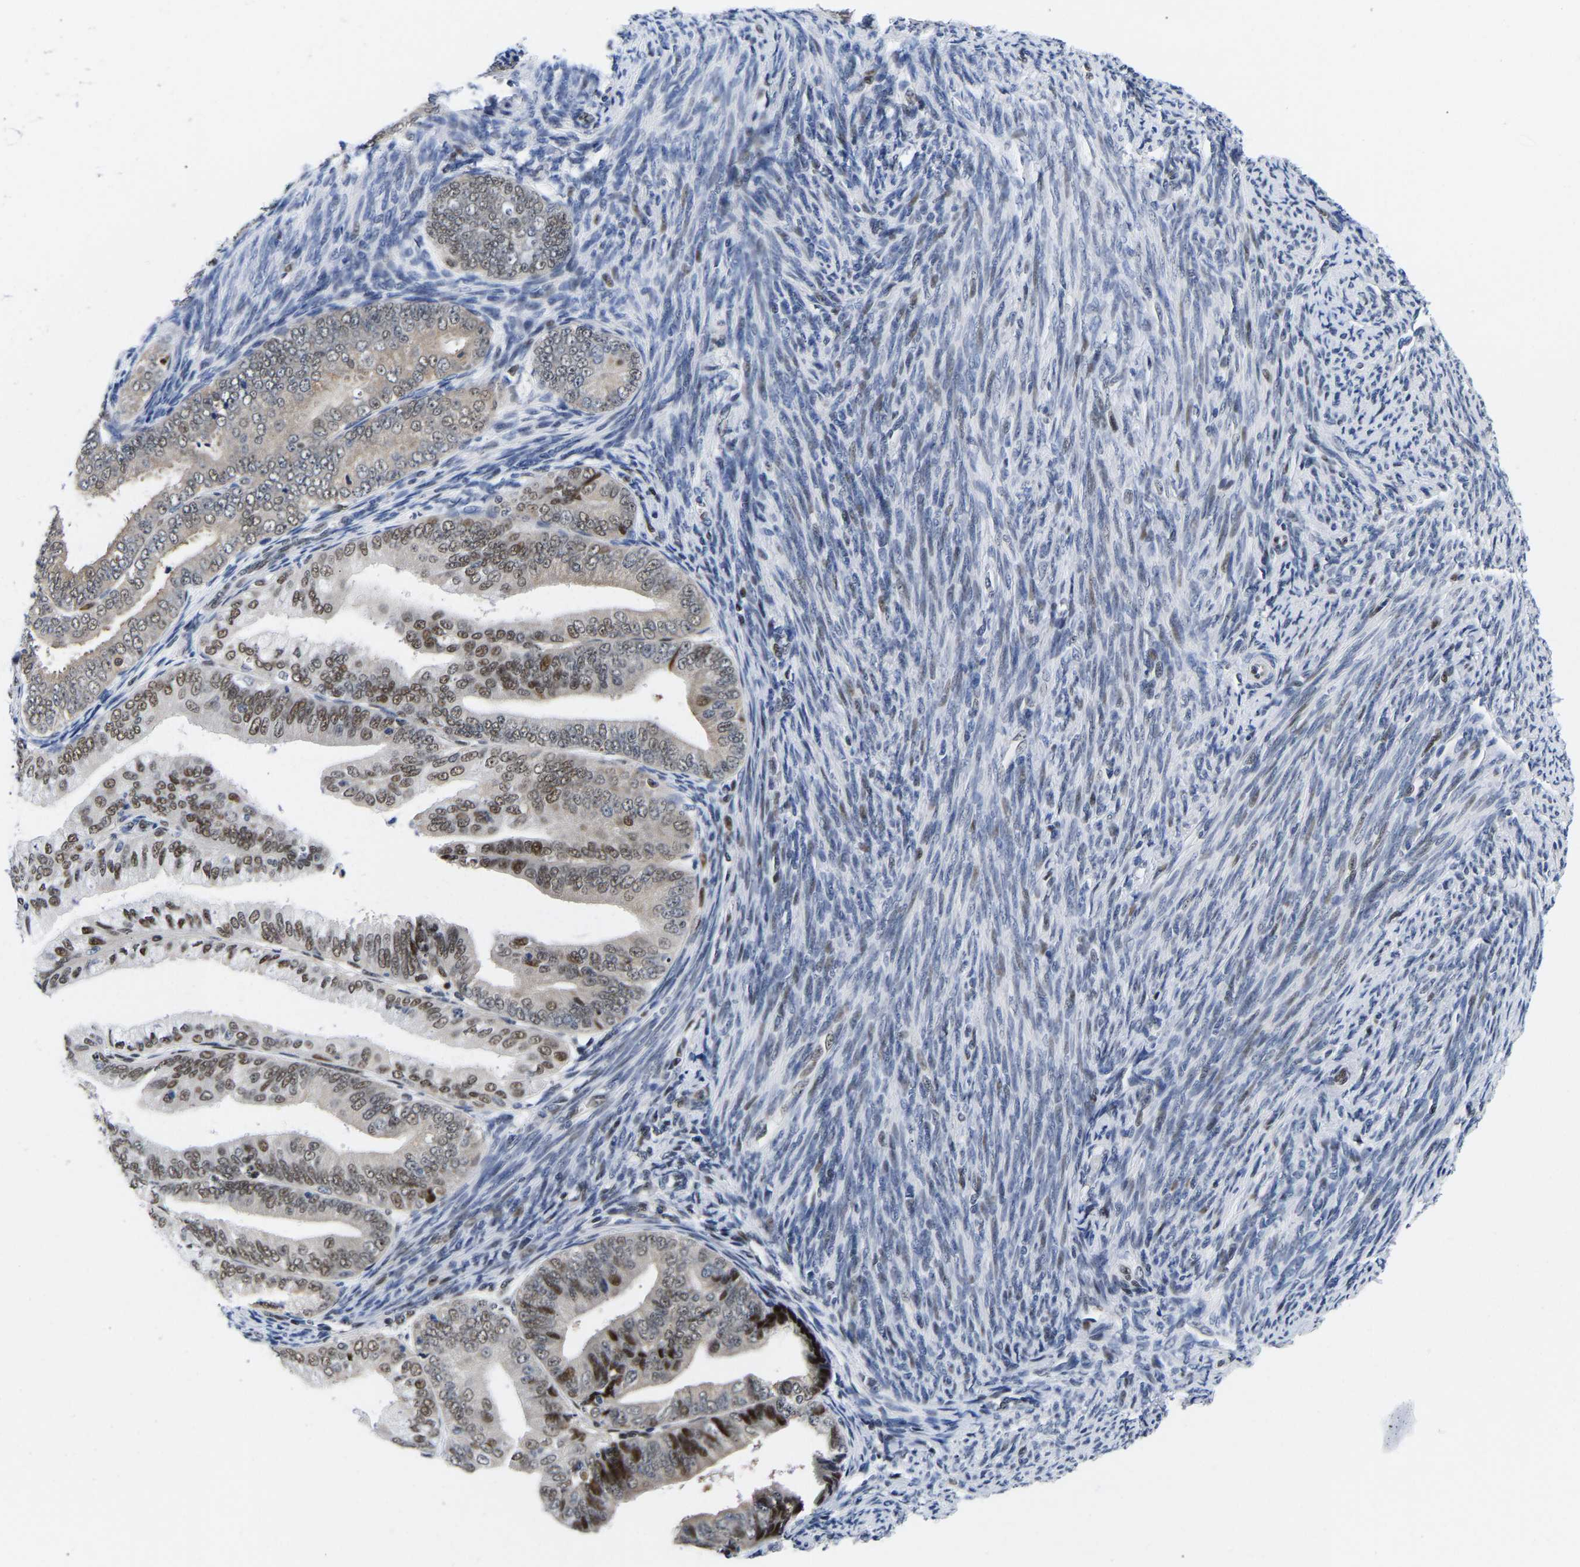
{"staining": {"intensity": "moderate", "quantity": "25%-75%", "location": "cytoplasmic/membranous,nuclear"}, "tissue": "endometrial cancer", "cell_type": "Tumor cells", "image_type": "cancer", "snomed": [{"axis": "morphology", "description": "Adenocarcinoma, NOS"}, {"axis": "topography", "description": "Endometrium"}], "caption": "Protein staining of endometrial cancer (adenocarcinoma) tissue exhibits moderate cytoplasmic/membranous and nuclear expression in approximately 25%-75% of tumor cells.", "gene": "PTRHD1", "patient": {"sex": "female", "age": 63}}